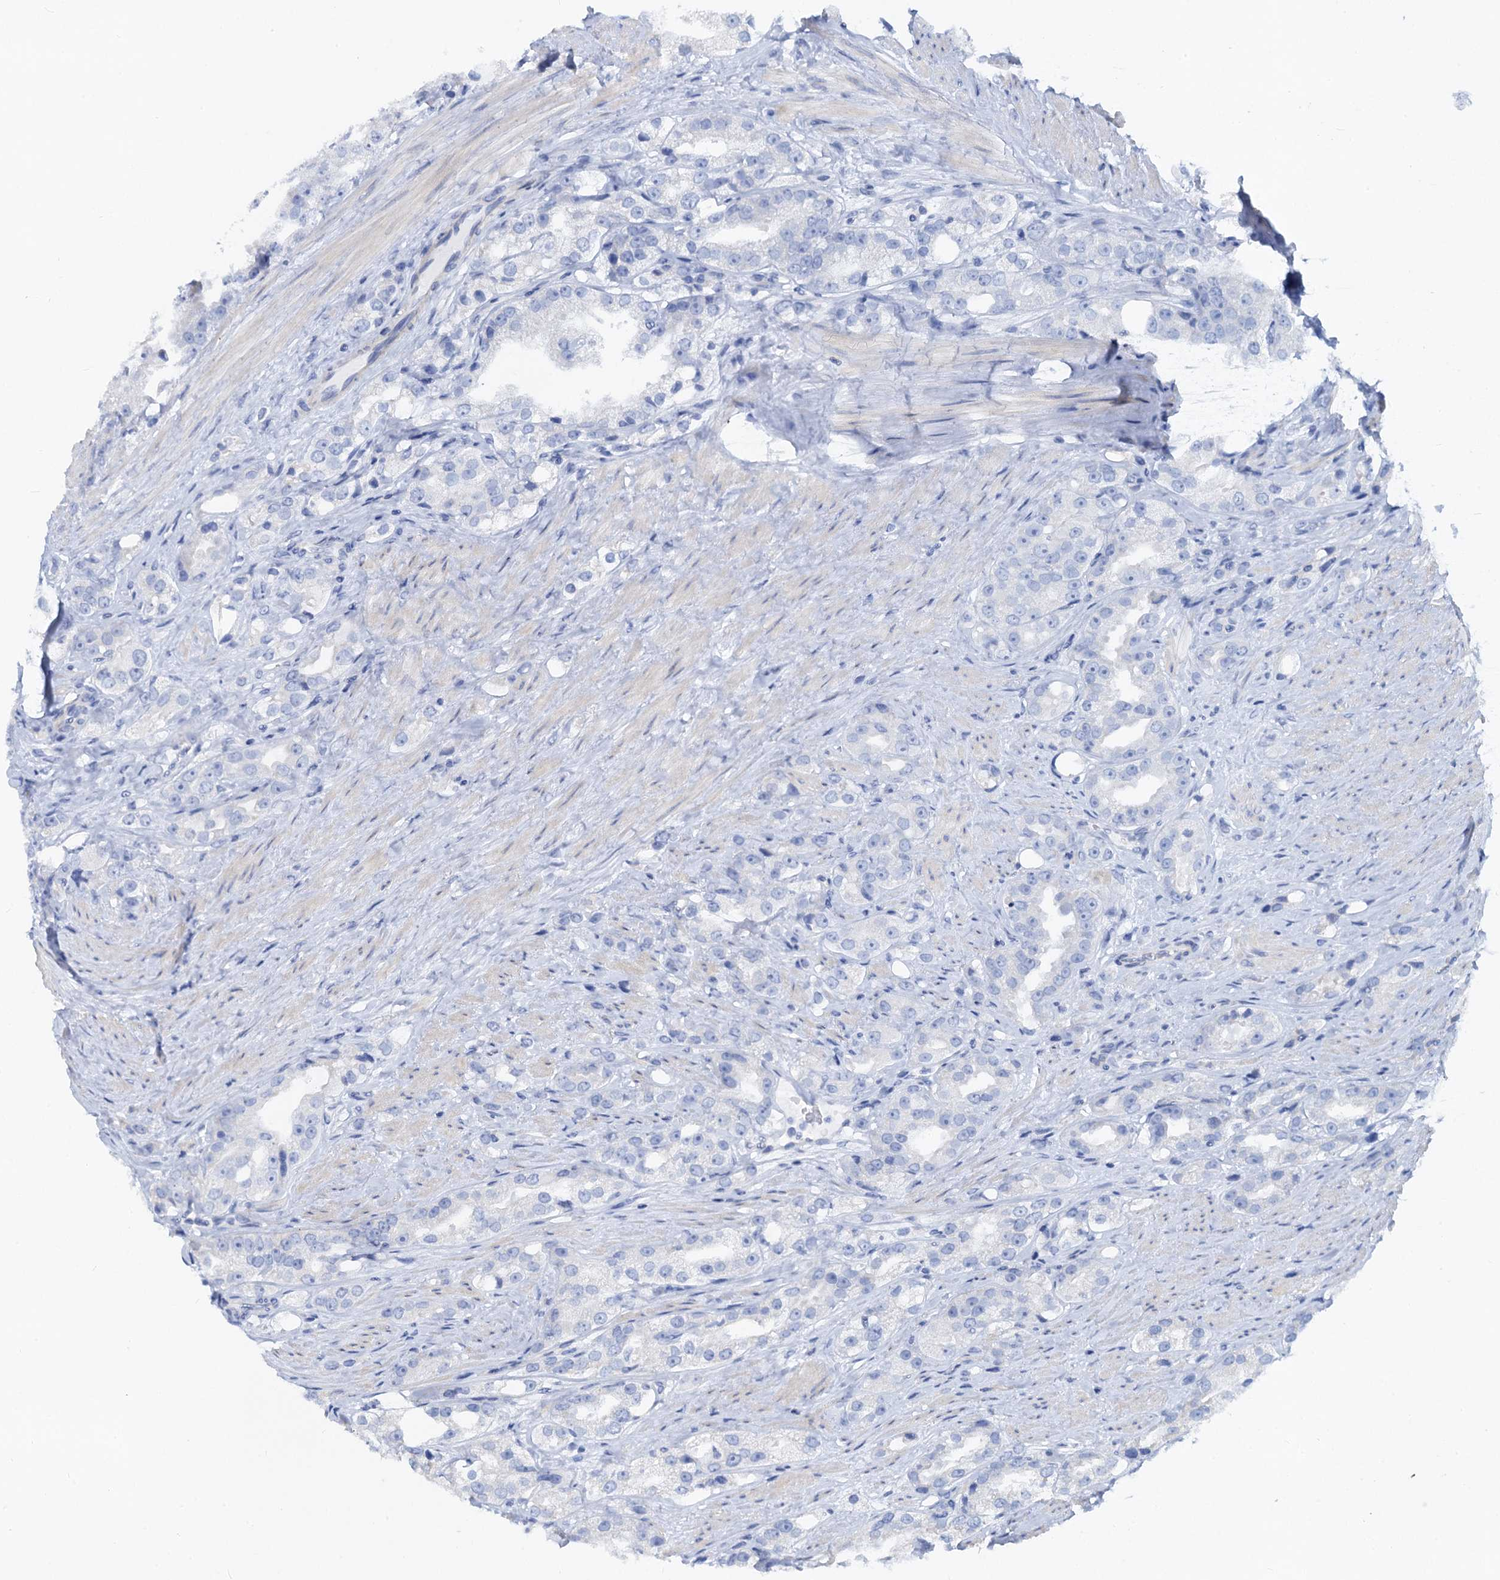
{"staining": {"intensity": "negative", "quantity": "none", "location": "none"}, "tissue": "prostate cancer", "cell_type": "Tumor cells", "image_type": "cancer", "snomed": [{"axis": "morphology", "description": "Adenocarcinoma, NOS"}, {"axis": "topography", "description": "Prostate"}], "caption": "Immunohistochemical staining of human prostate adenocarcinoma exhibits no significant positivity in tumor cells.", "gene": "RBP3", "patient": {"sex": "male", "age": 79}}